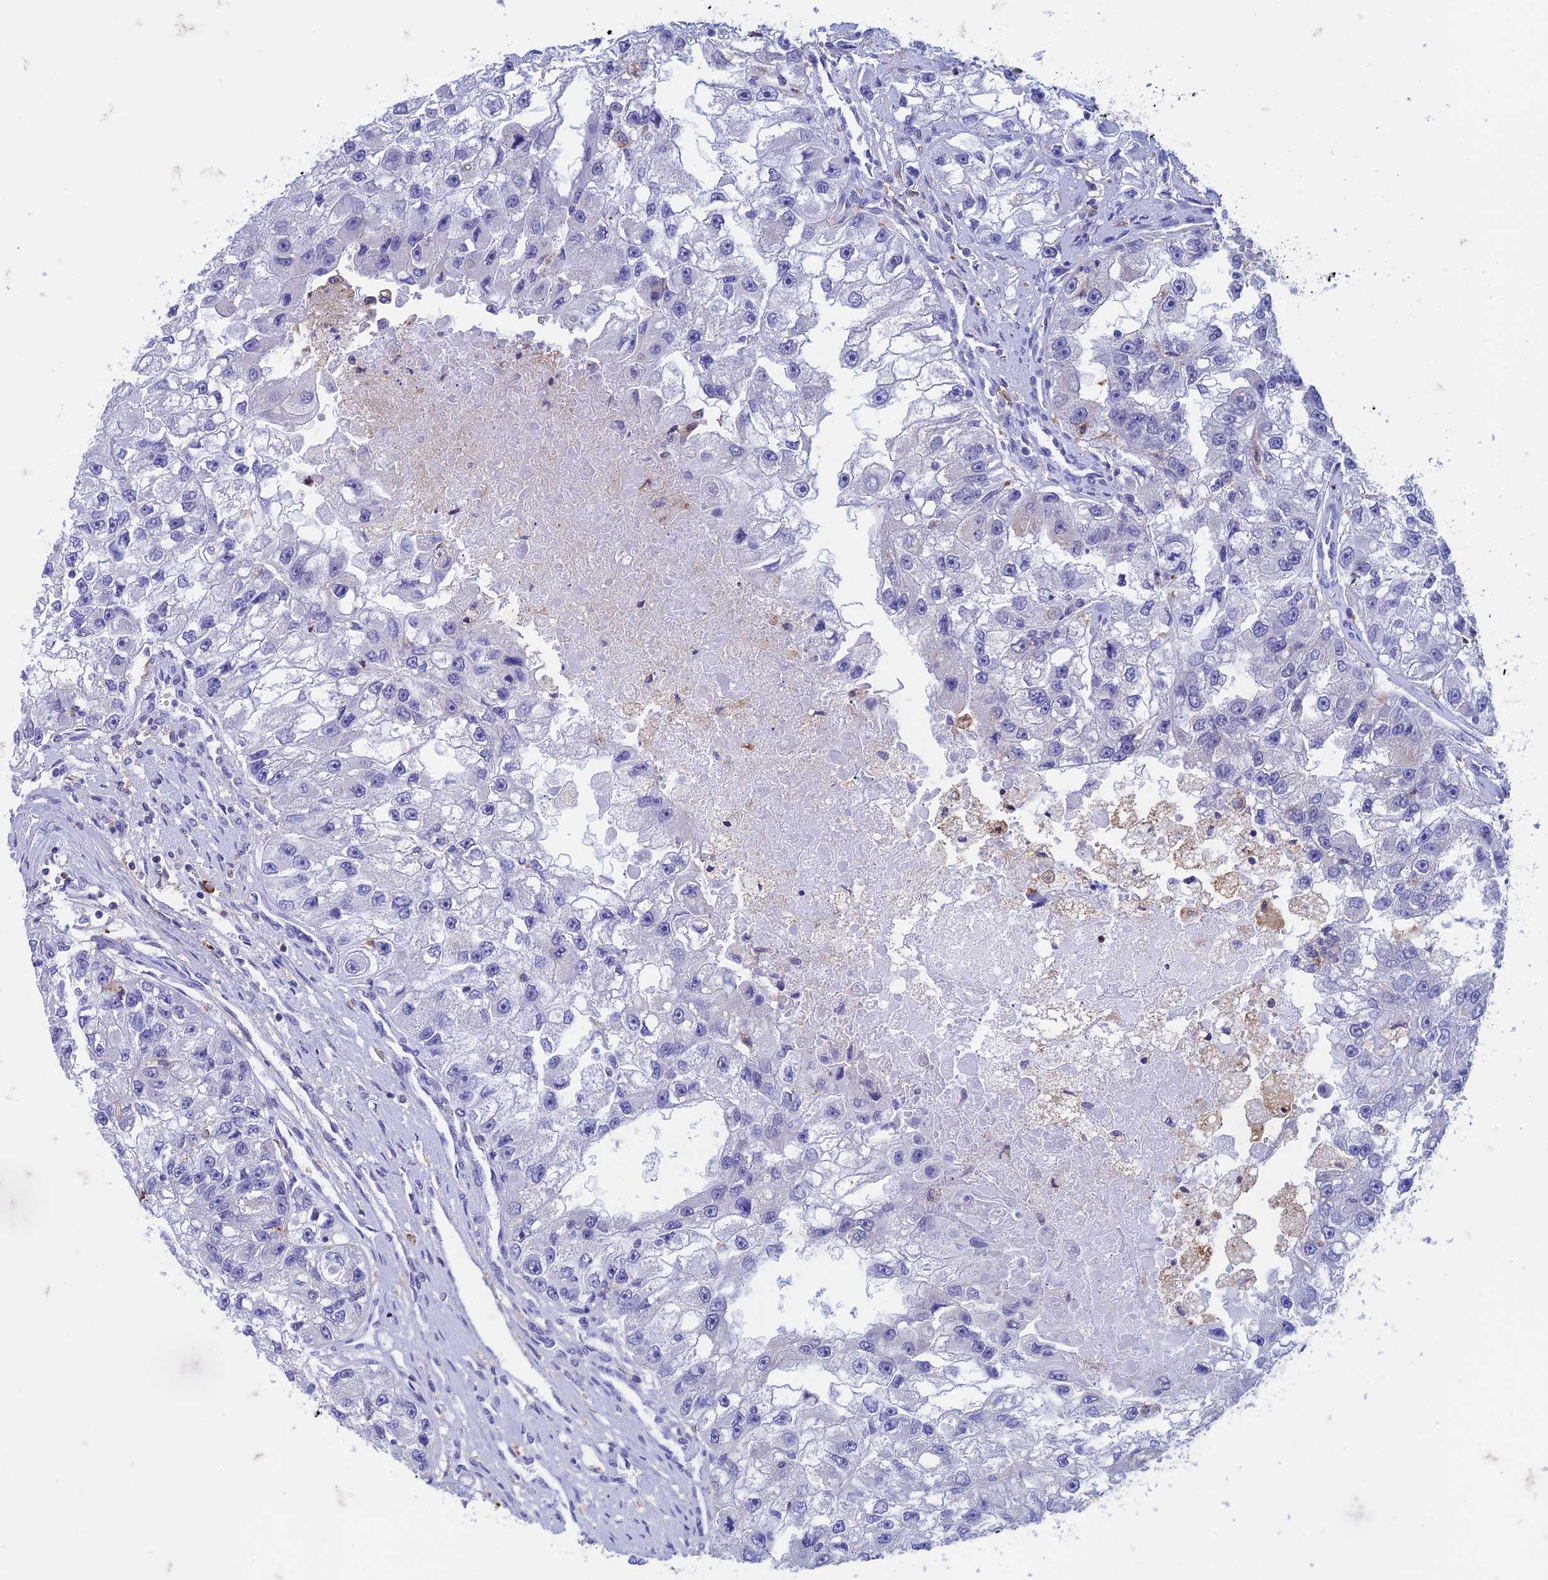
{"staining": {"intensity": "negative", "quantity": "none", "location": "none"}, "tissue": "renal cancer", "cell_type": "Tumor cells", "image_type": "cancer", "snomed": [{"axis": "morphology", "description": "Adenocarcinoma, NOS"}, {"axis": "topography", "description": "Kidney"}], "caption": "The micrograph shows no significant staining in tumor cells of adenocarcinoma (renal).", "gene": "FGF7", "patient": {"sex": "male", "age": 63}}